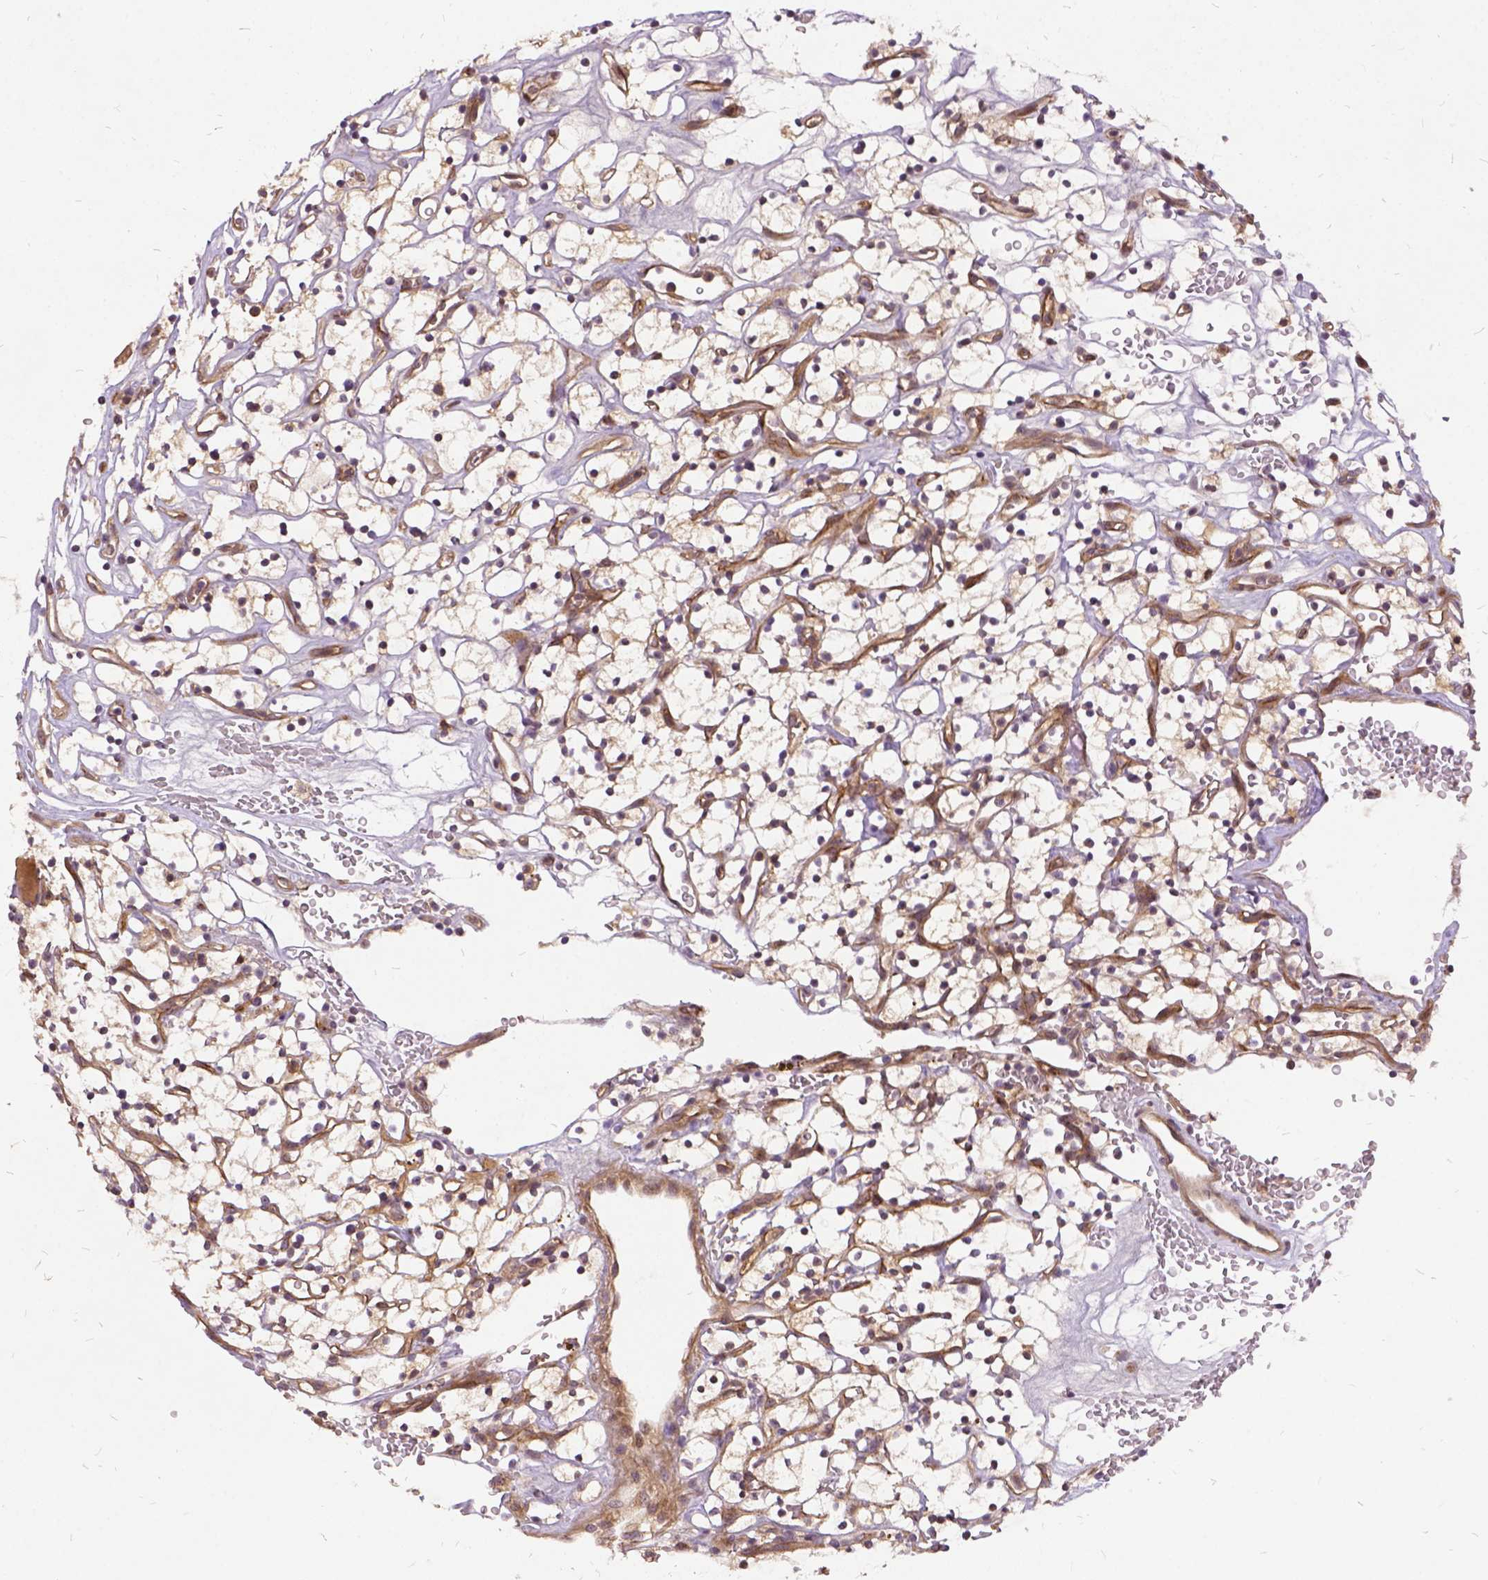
{"staining": {"intensity": "weak", "quantity": ">75%", "location": "cytoplasmic/membranous"}, "tissue": "renal cancer", "cell_type": "Tumor cells", "image_type": "cancer", "snomed": [{"axis": "morphology", "description": "Adenocarcinoma, NOS"}, {"axis": "topography", "description": "Kidney"}], "caption": "Renal cancer stained with a brown dye displays weak cytoplasmic/membranous positive staining in about >75% of tumor cells.", "gene": "ILRUN", "patient": {"sex": "female", "age": 64}}